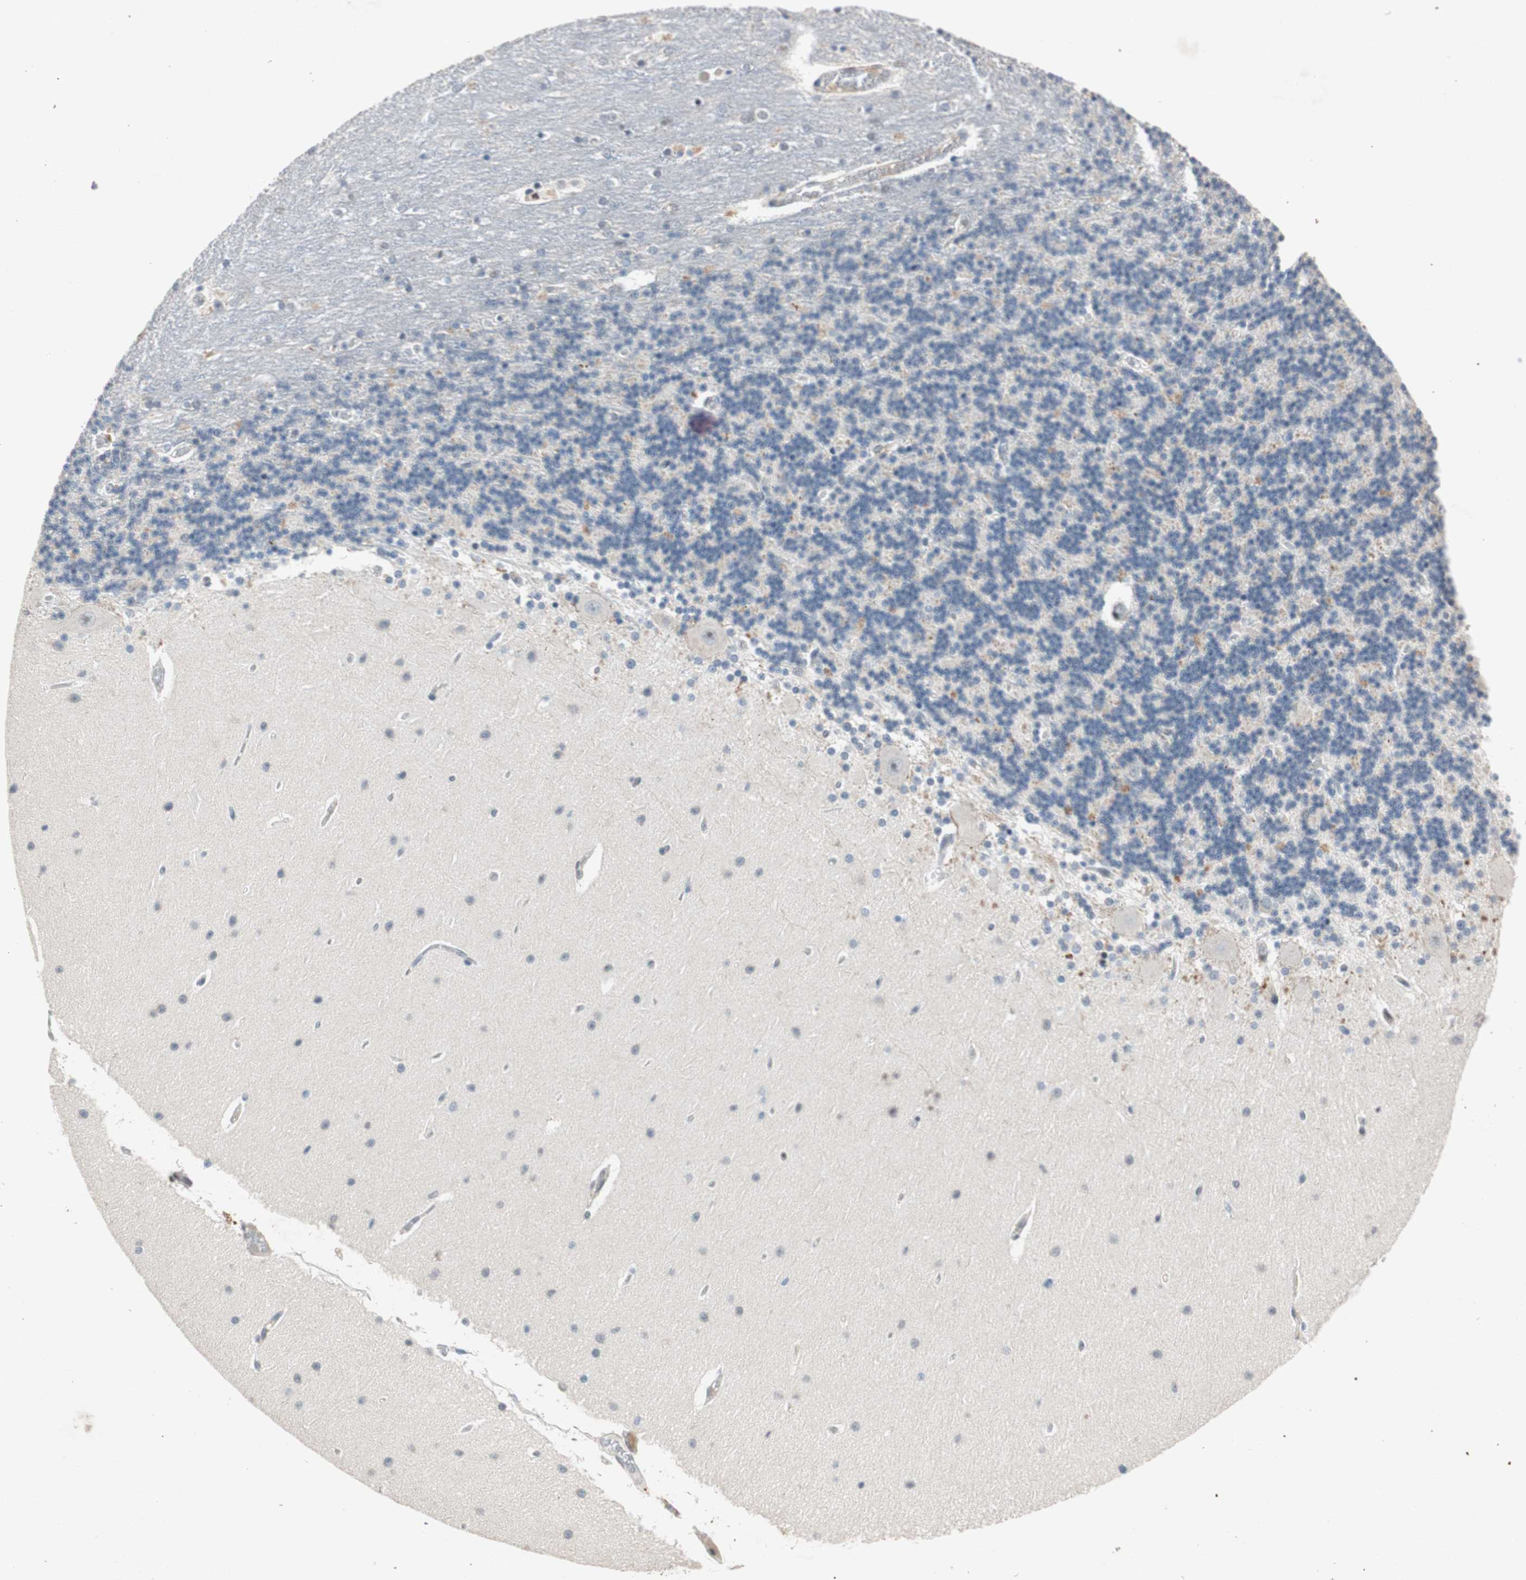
{"staining": {"intensity": "weak", "quantity": "<25%", "location": "nuclear"}, "tissue": "cerebellum", "cell_type": "Cells in granular layer", "image_type": "normal", "snomed": [{"axis": "morphology", "description": "Normal tissue, NOS"}, {"axis": "topography", "description": "Cerebellum"}], "caption": "High power microscopy histopathology image of an immunohistochemistry image of normal cerebellum, revealing no significant staining in cells in granular layer.", "gene": "NCBP3", "patient": {"sex": "female", "age": 54}}